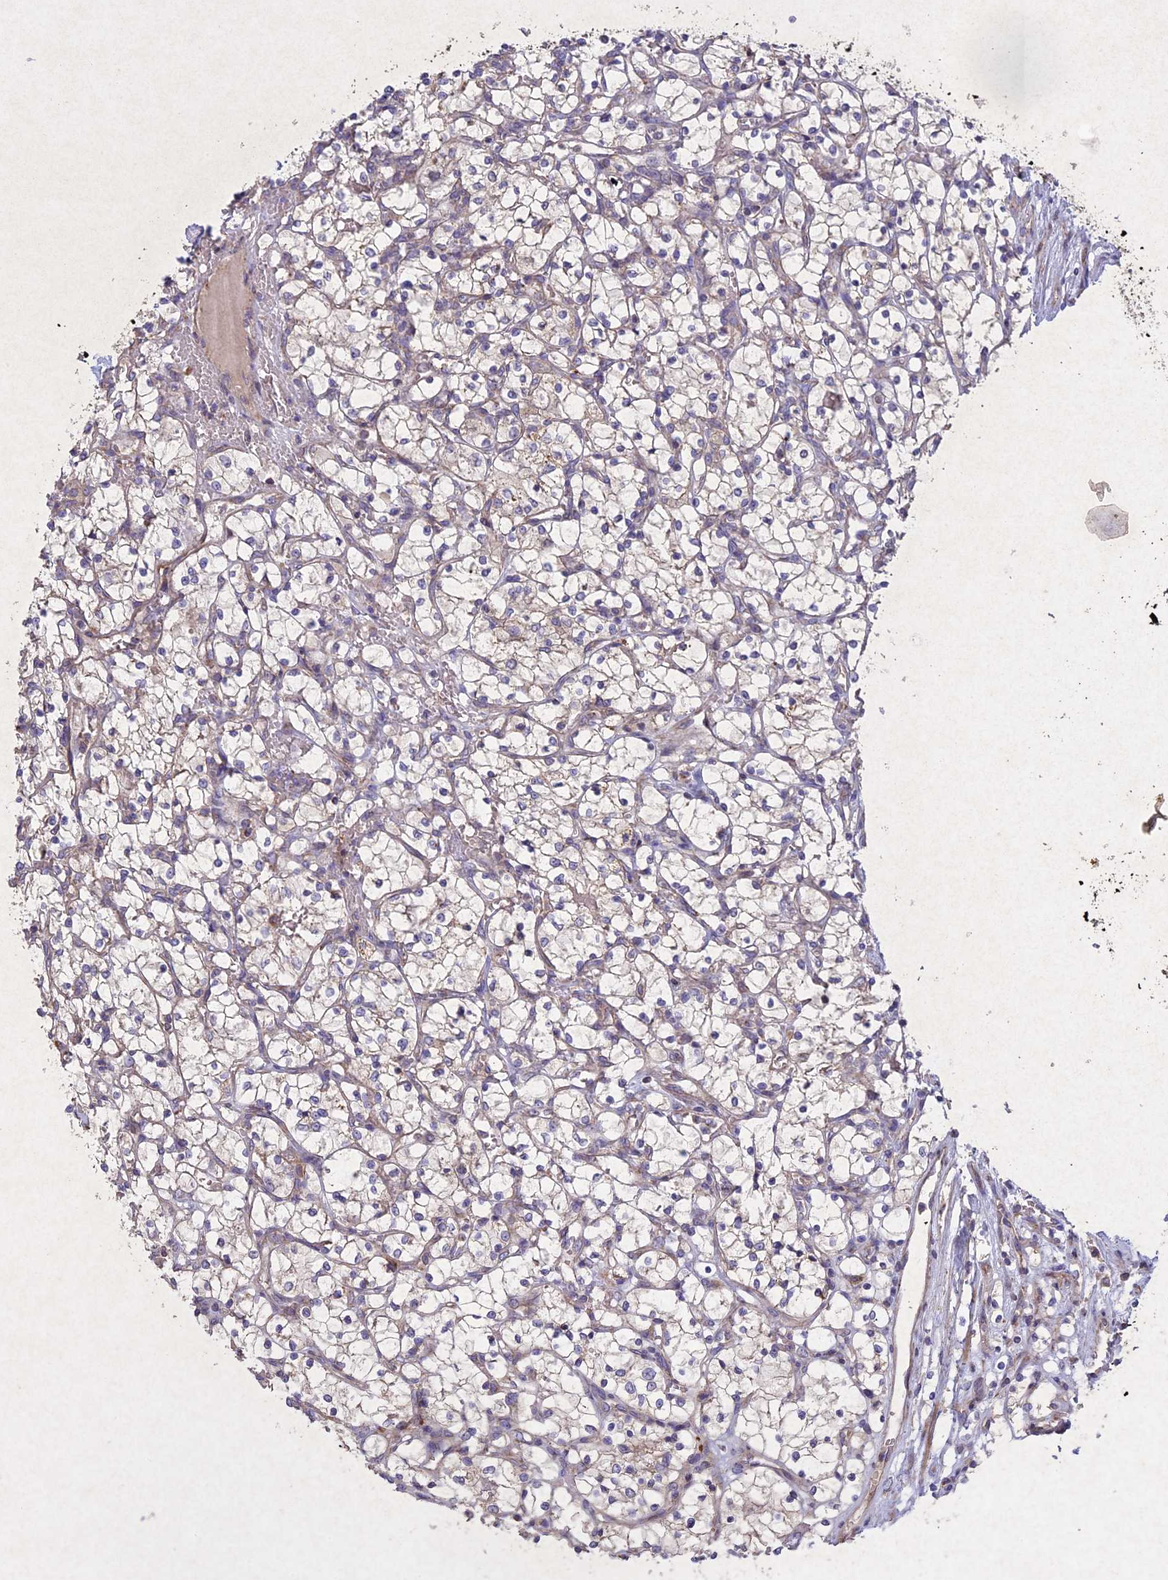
{"staining": {"intensity": "negative", "quantity": "none", "location": "none"}, "tissue": "renal cancer", "cell_type": "Tumor cells", "image_type": "cancer", "snomed": [{"axis": "morphology", "description": "Adenocarcinoma, NOS"}, {"axis": "topography", "description": "Kidney"}], "caption": "DAB (3,3'-diaminobenzidine) immunohistochemical staining of human adenocarcinoma (renal) reveals no significant staining in tumor cells.", "gene": "CIAO2B", "patient": {"sex": "female", "age": 69}}